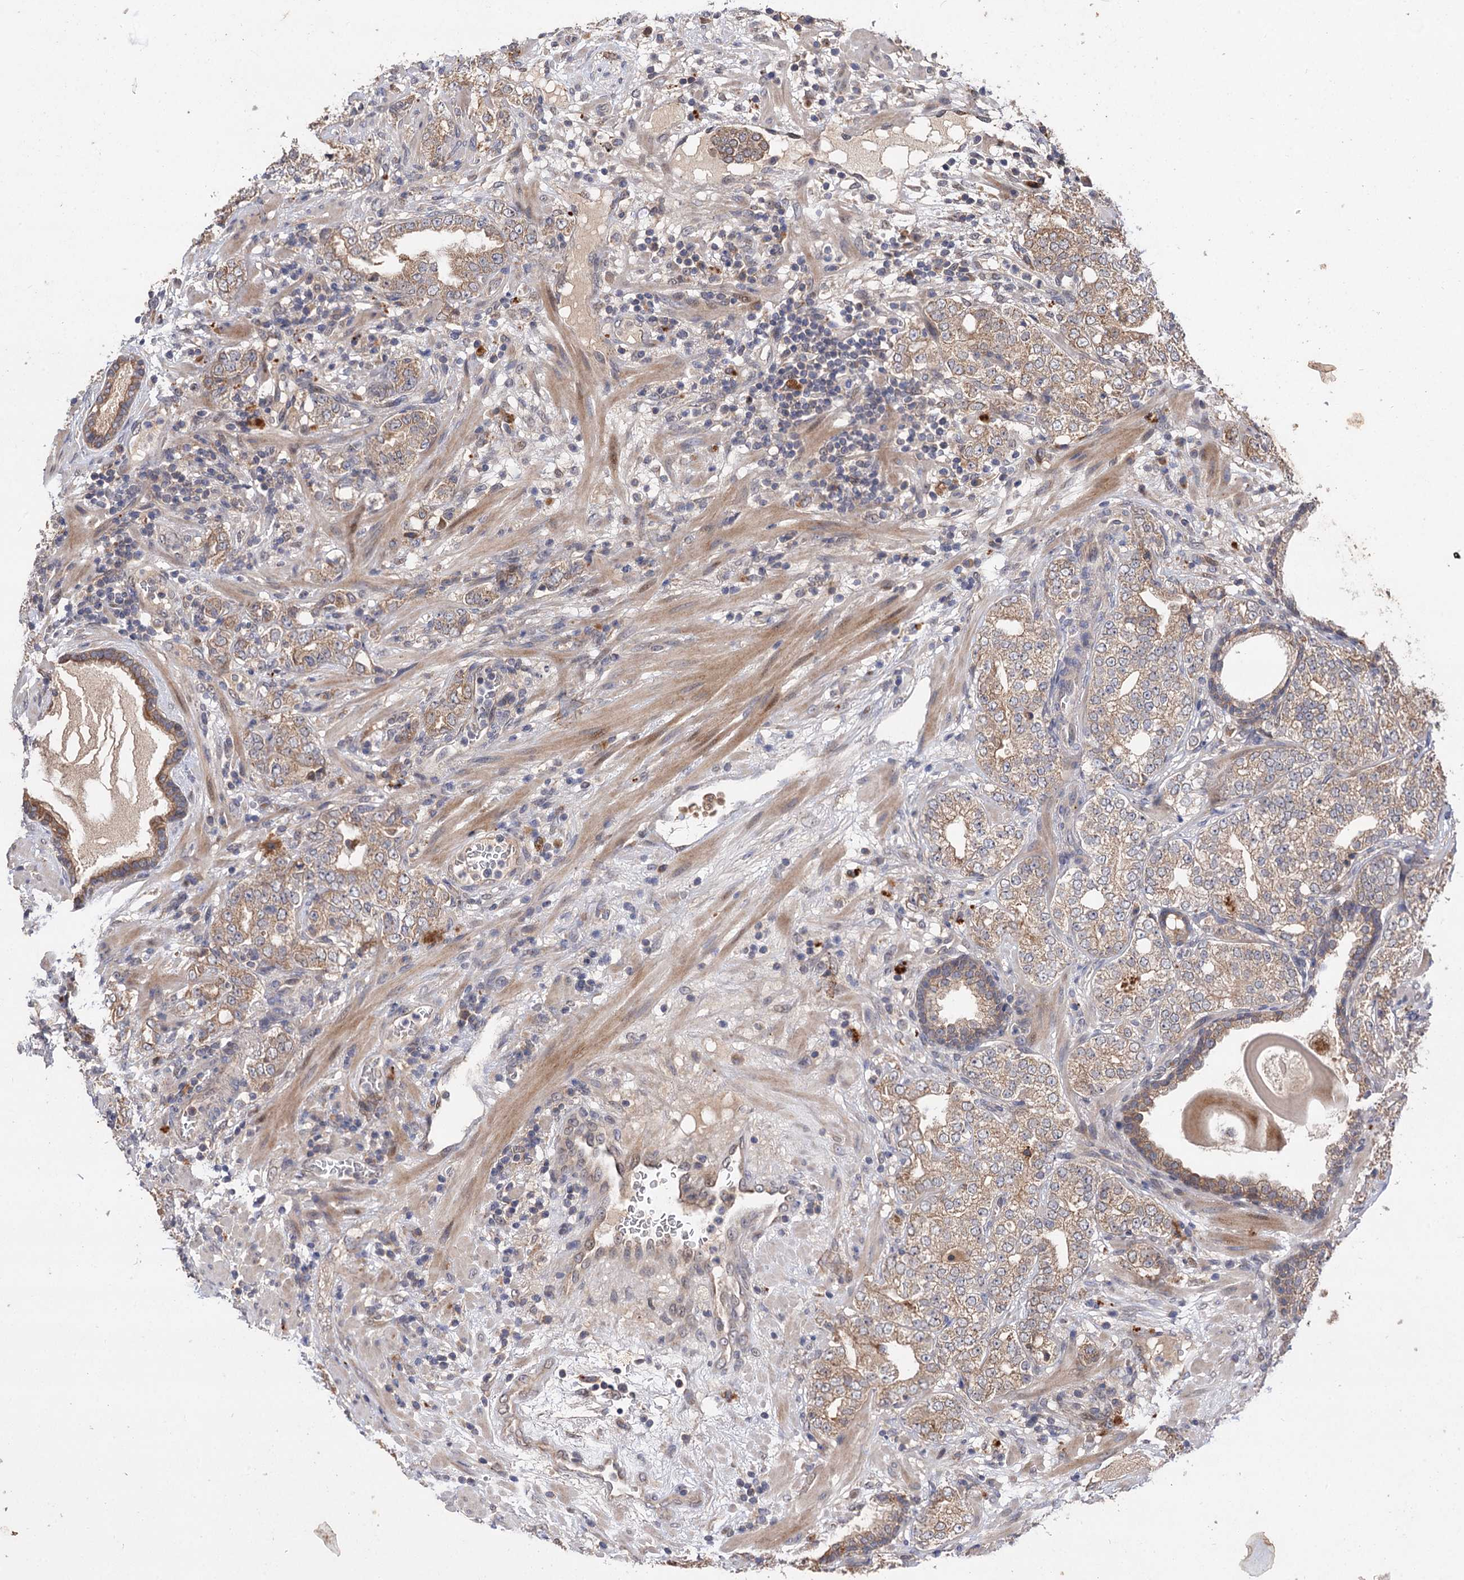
{"staining": {"intensity": "weak", "quantity": ">75%", "location": "cytoplasmic/membranous"}, "tissue": "prostate cancer", "cell_type": "Tumor cells", "image_type": "cancer", "snomed": [{"axis": "morphology", "description": "Adenocarcinoma, High grade"}, {"axis": "topography", "description": "Prostate"}], "caption": "Immunohistochemical staining of prostate high-grade adenocarcinoma reveals weak cytoplasmic/membranous protein expression in approximately >75% of tumor cells. The protein is shown in brown color, while the nuclei are stained blue.", "gene": "FBXW8", "patient": {"sex": "male", "age": 64}}